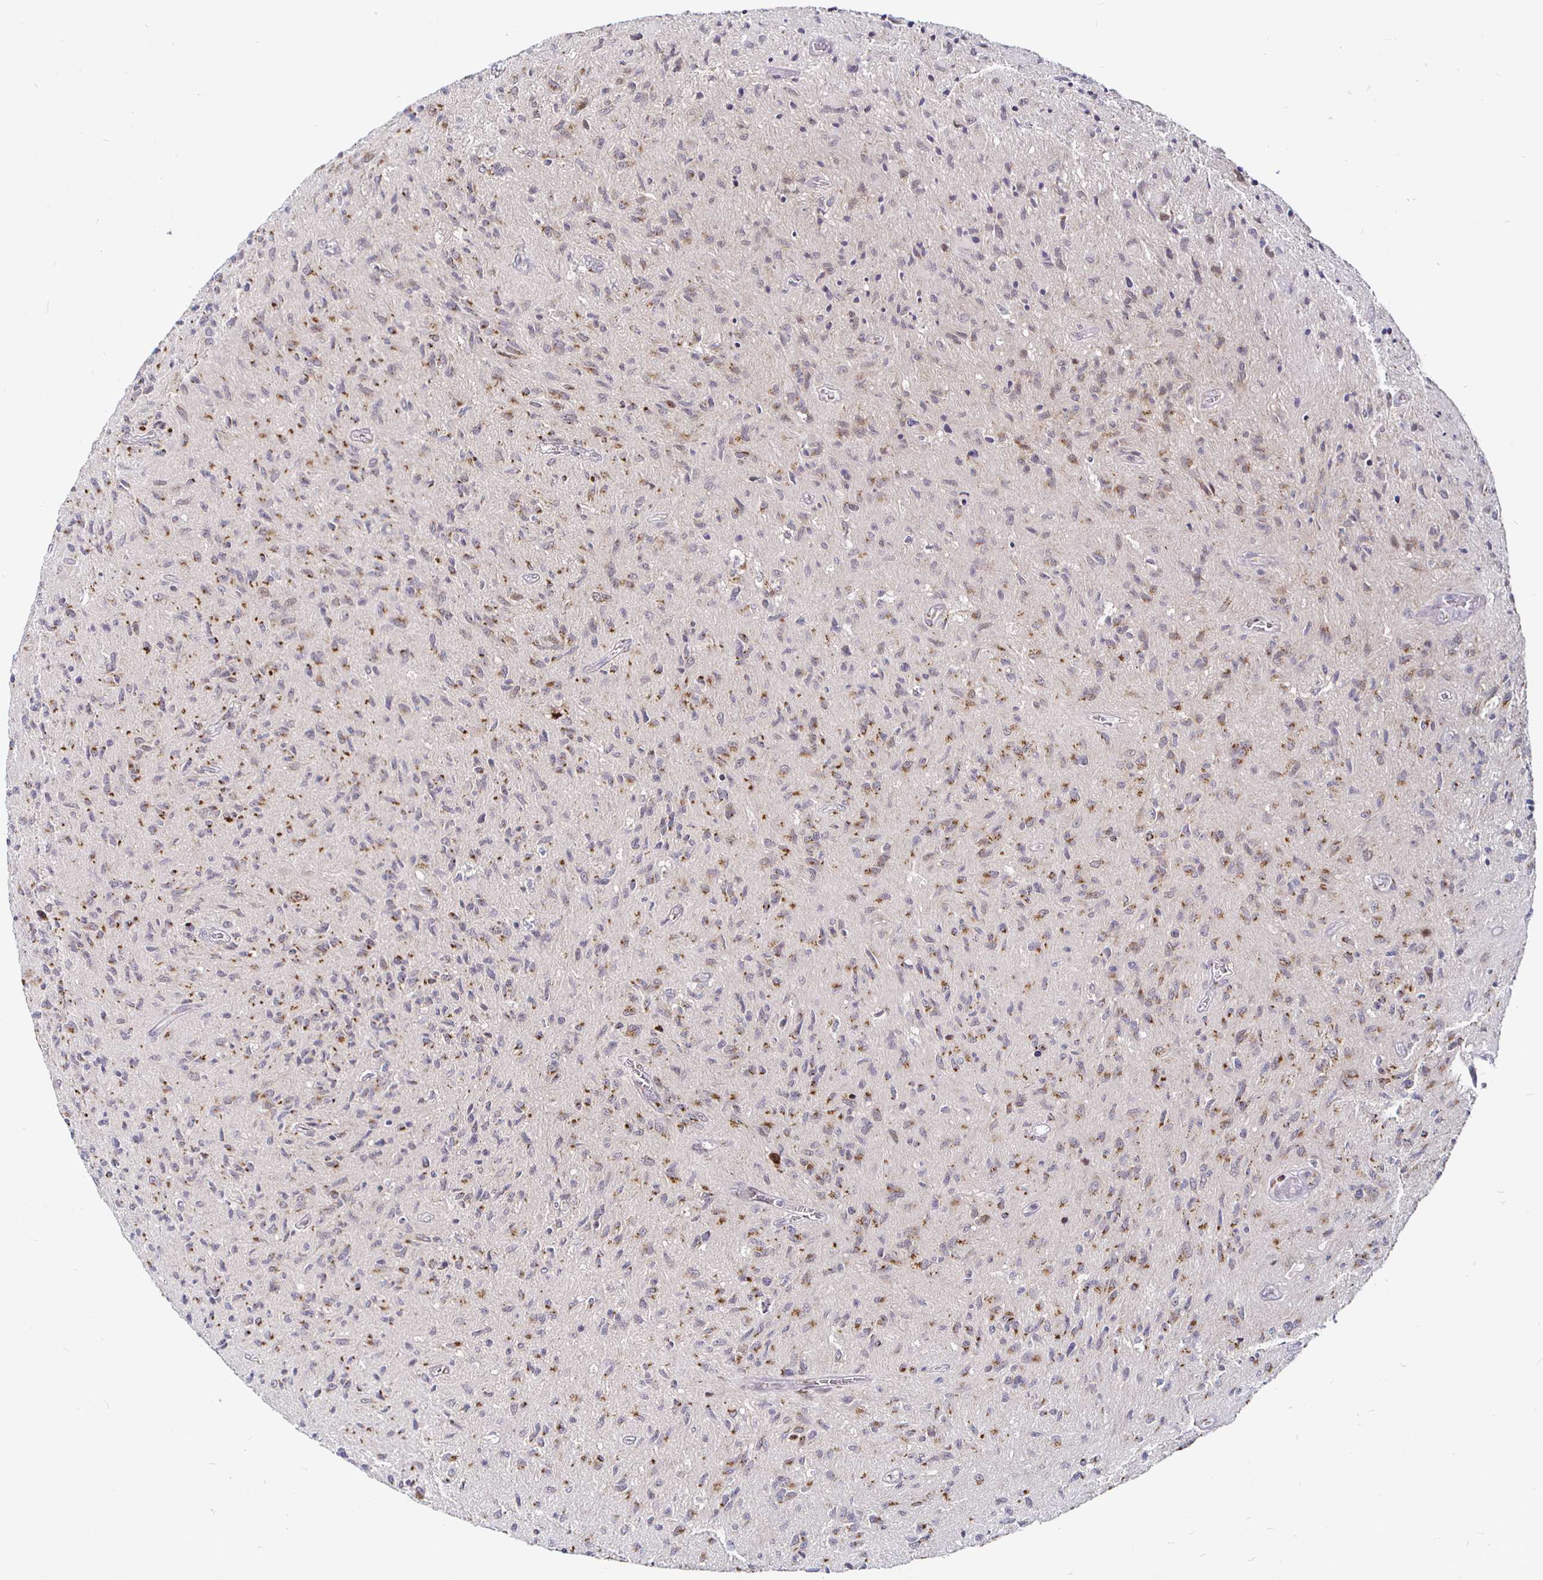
{"staining": {"intensity": "moderate", "quantity": "25%-75%", "location": "cytoplasmic/membranous"}, "tissue": "glioma", "cell_type": "Tumor cells", "image_type": "cancer", "snomed": [{"axis": "morphology", "description": "Glioma, malignant, High grade"}, {"axis": "topography", "description": "Brain"}], "caption": "Protein expression analysis of glioma exhibits moderate cytoplasmic/membranous staining in approximately 25%-75% of tumor cells.", "gene": "ATG3", "patient": {"sex": "male", "age": 54}}